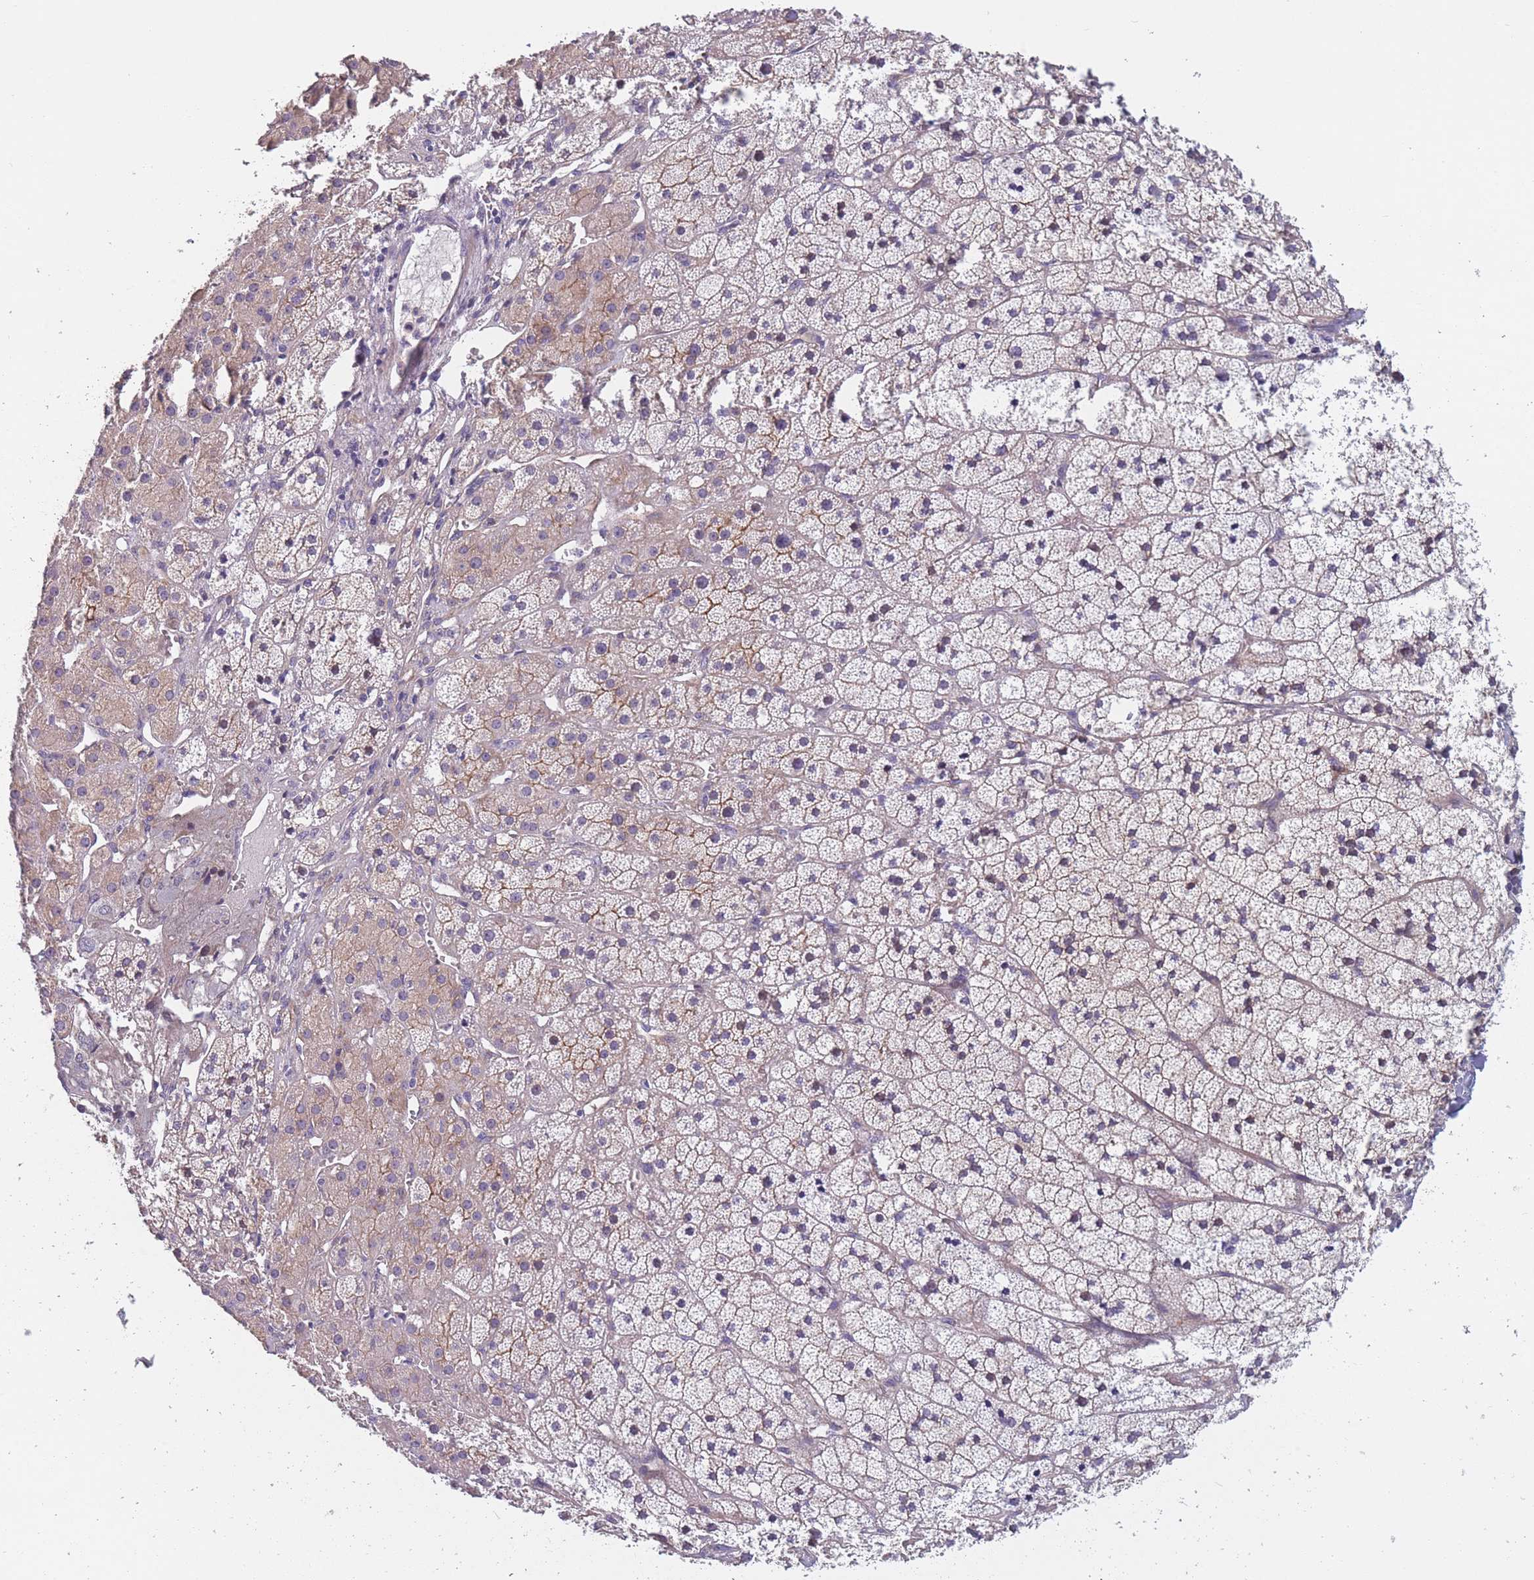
{"staining": {"intensity": "weak", "quantity": "25%-75%", "location": "cytoplasmic/membranous"}, "tissue": "adrenal gland", "cell_type": "Glandular cells", "image_type": "normal", "snomed": [{"axis": "morphology", "description": "Normal tissue, NOS"}, {"axis": "topography", "description": "Adrenal gland"}], "caption": "Protein analysis of normal adrenal gland reveals weak cytoplasmic/membranous staining in about 25%-75% of glandular cells. (DAB IHC with brightfield microscopy, high magnification).", "gene": "FAM83F", "patient": {"sex": "female", "age": 52}}